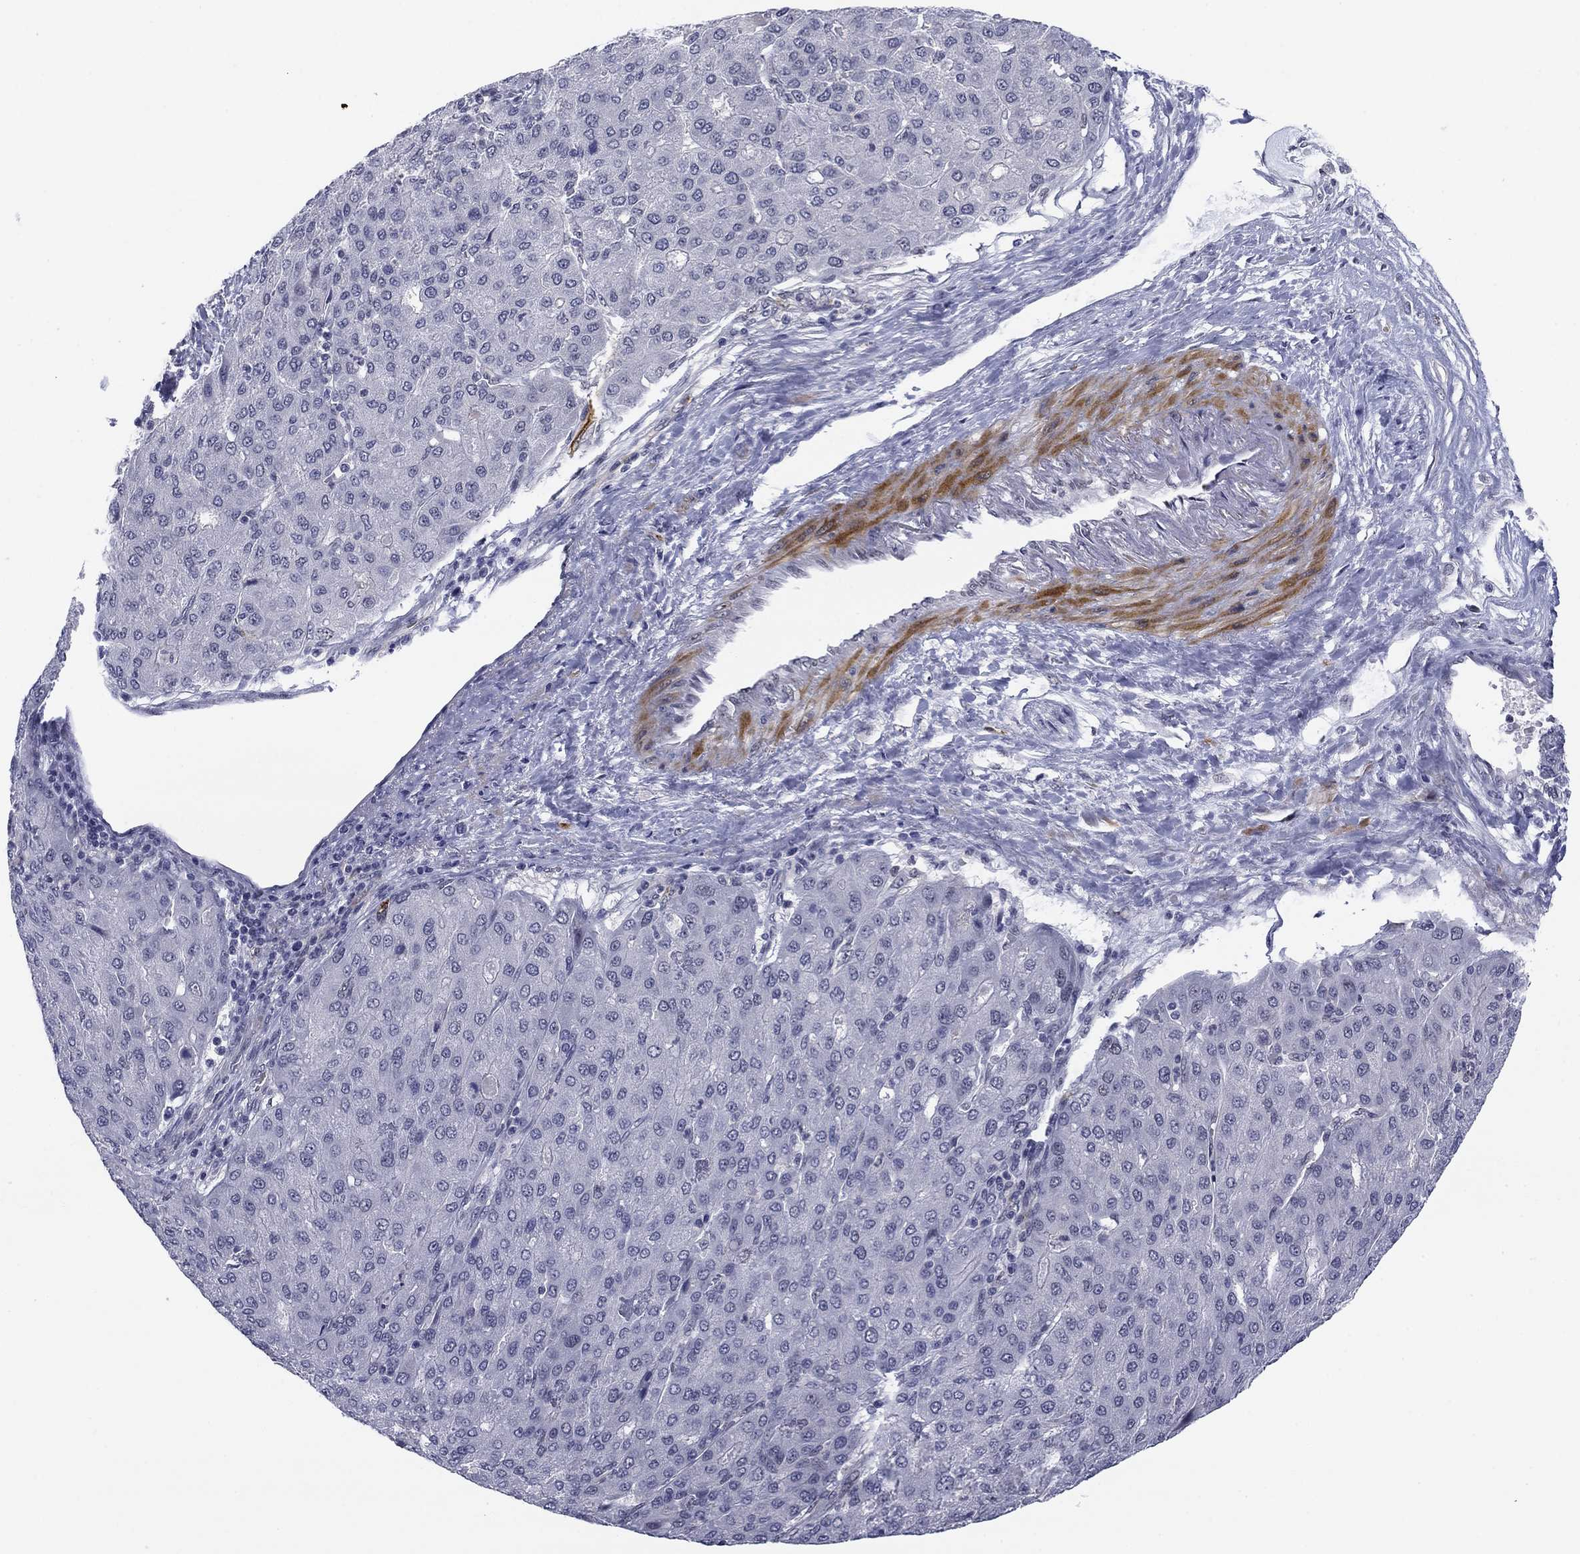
{"staining": {"intensity": "negative", "quantity": "none", "location": "none"}, "tissue": "liver cancer", "cell_type": "Tumor cells", "image_type": "cancer", "snomed": [{"axis": "morphology", "description": "Carcinoma, Hepatocellular, NOS"}, {"axis": "topography", "description": "Liver"}], "caption": "High power microscopy micrograph of an immunohistochemistry photomicrograph of liver cancer, revealing no significant positivity in tumor cells. (DAB (3,3'-diaminobenzidine) IHC visualized using brightfield microscopy, high magnification).", "gene": "TIGD4", "patient": {"sex": "male", "age": 65}}